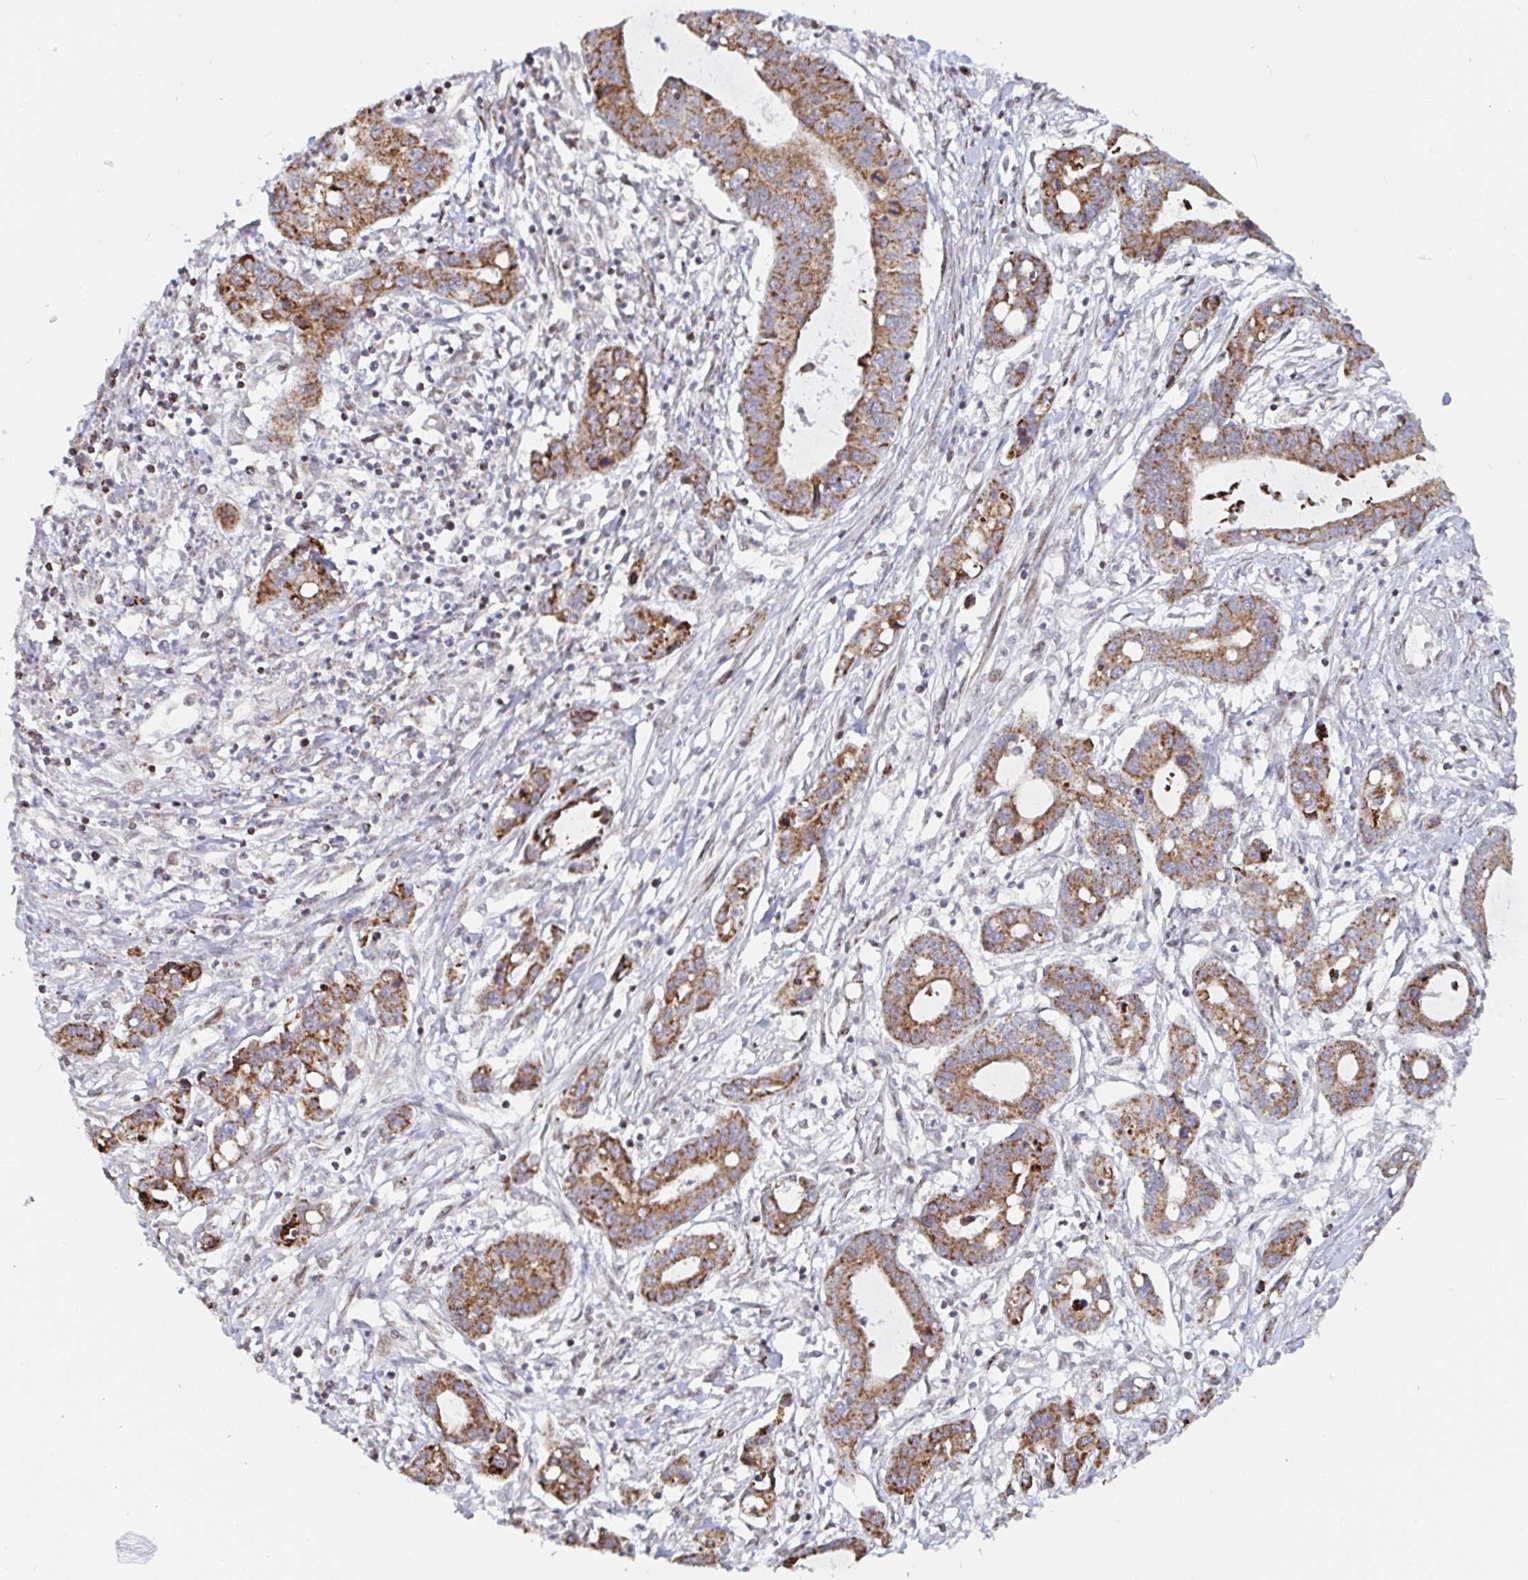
{"staining": {"intensity": "moderate", "quantity": ">75%", "location": "cytoplasmic/membranous"}, "tissue": "liver cancer", "cell_type": "Tumor cells", "image_type": "cancer", "snomed": [{"axis": "morphology", "description": "Cholangiocarcinoma"}, {"axis": "topography", "description": "Liver"}], "caption": "Cholangiocarcinoma (liver) stained with immunohistochemistry reveals moderate cytoplasmic/membranous positivity in approximately >75% of tumor cells.", "gene": "STARD8", "patient": {"sex": "male", "age": 58}}